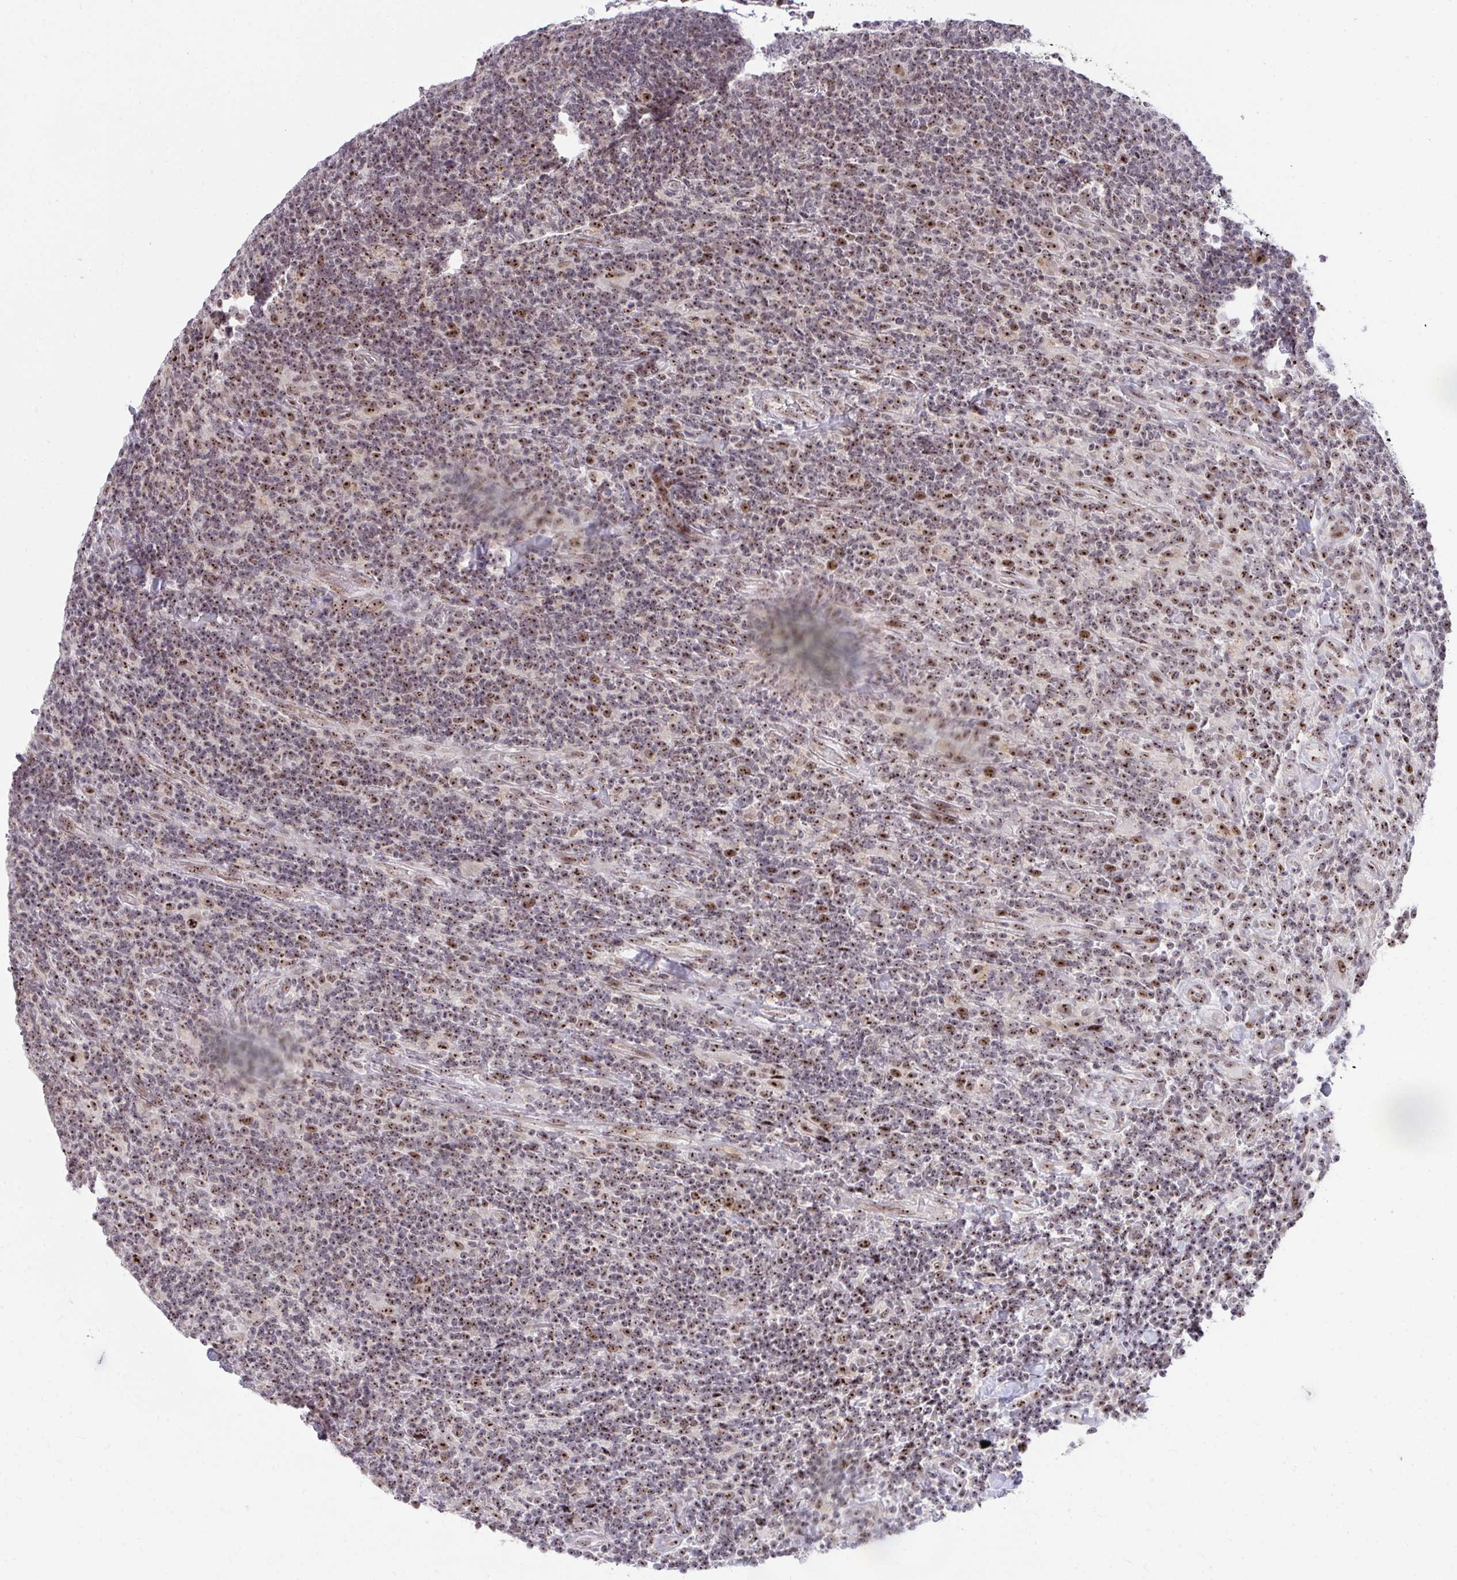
{"staining": {"intensity": "moderate", "quantity": ">75%", "location": "nuclear"}, "tissue": "lymphoma", "cell_type": "Tumor cells", "image_type": "cancer", "snomed": [{"axis": "morphology", "description": "Malignant lymphoma, non-Hodgkin's type, Low grade"}, {"axis": "topography", "description": "Lymph node"}], "caption": "A micrograph of lymphoma stained for a protein demonstrates moderate nuclear brown staining in tumor cells.", "gene": "HIRA", "patient": {"sex": "male", "age": 52}}